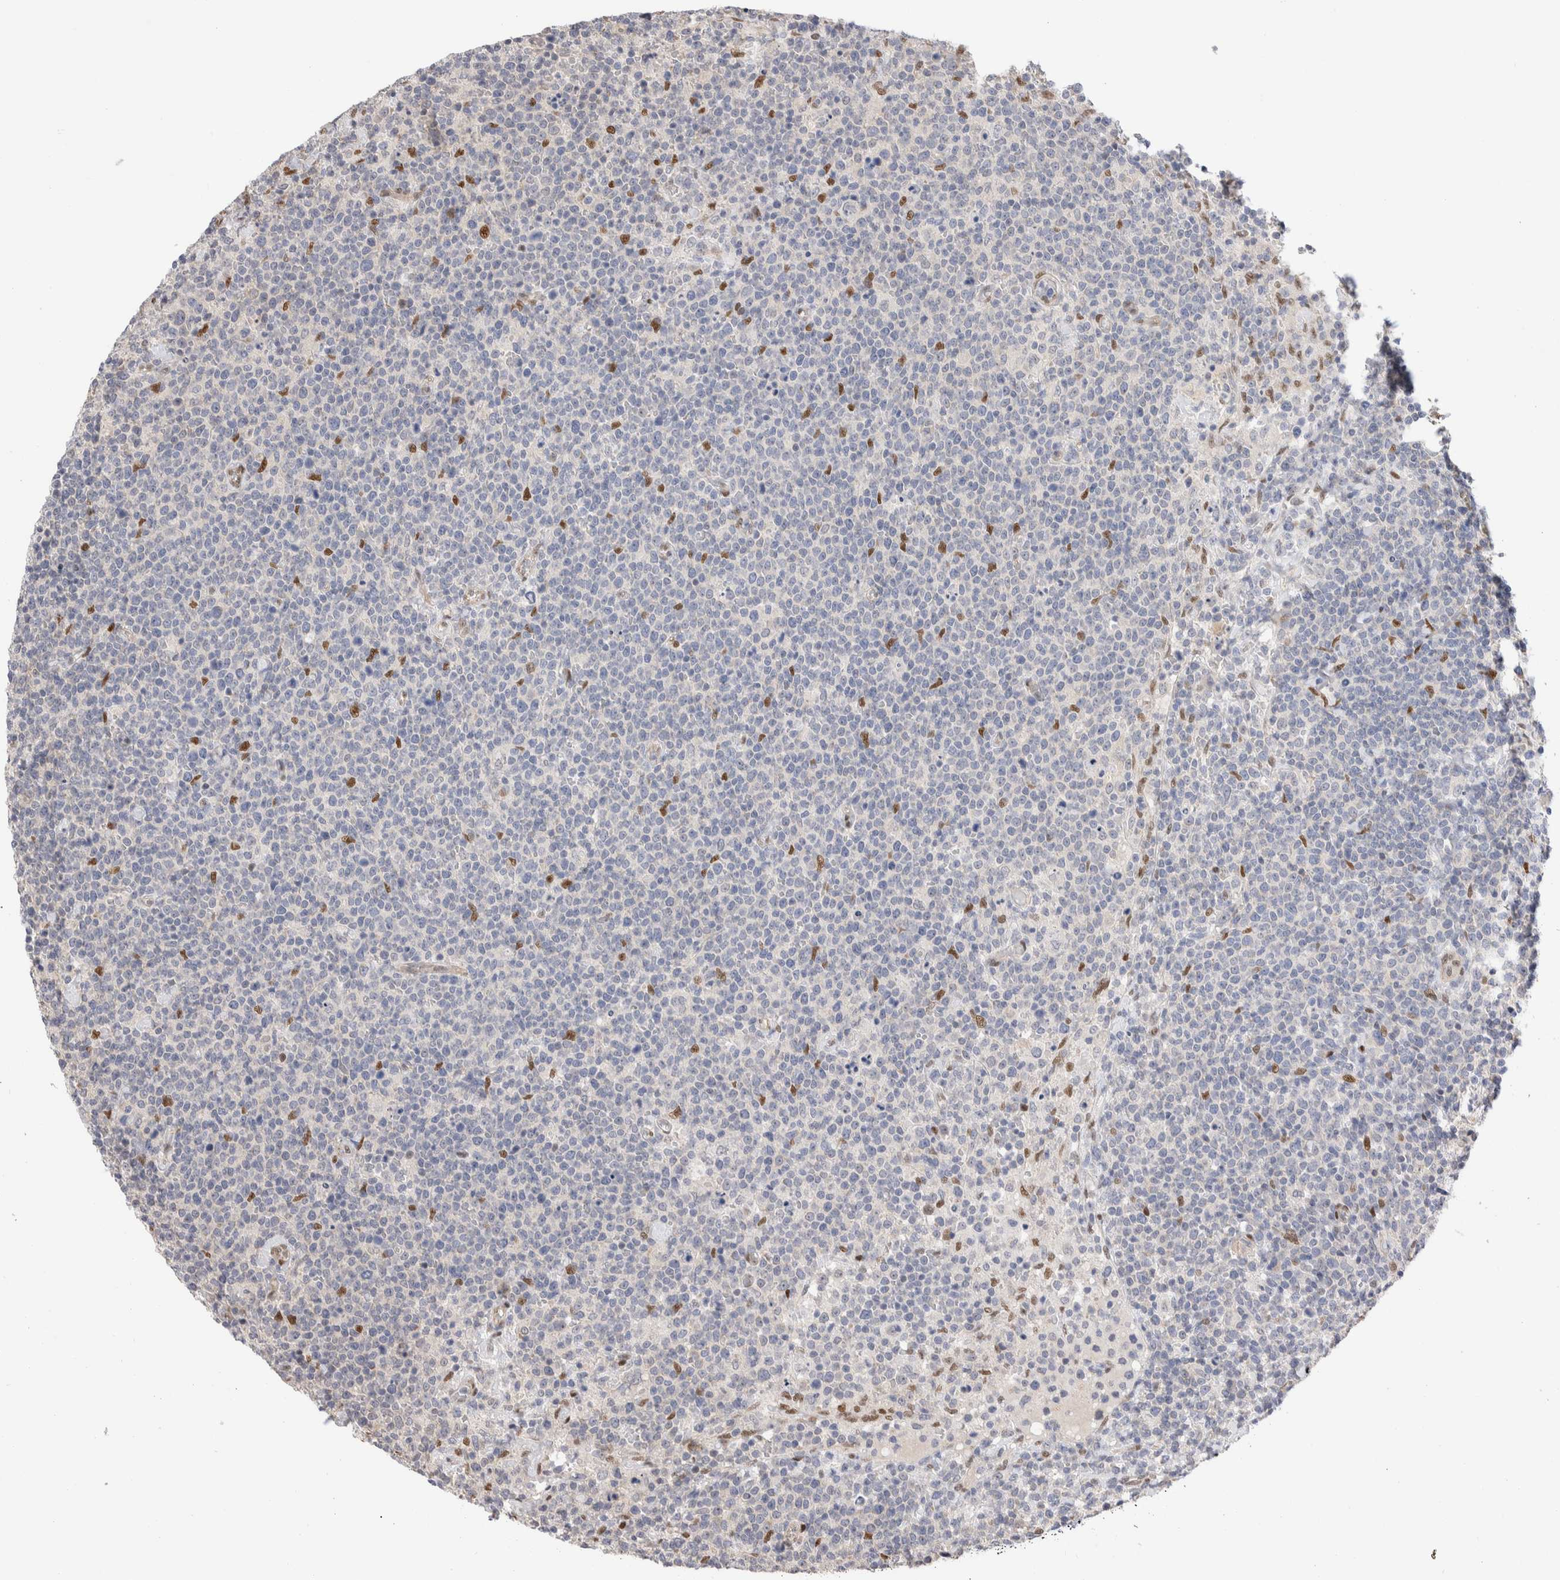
{"staining": {"intensity": "negative", "quantity": "none", "location": "none"}, "tissue": "lymphoma", "cell_type": "Tumor cells", "image_type": "cancer", "snomed": [{"axis": "morphology", "description": "Malignant lymphoma, non-Hodgkin's type, High grade"}, {"axis": "topography", "description": "Lymph node"}], "caption": "This is a photomicrograph of immunohistochemistry (IHC) staining of malignant lymphoma, non-Hodgkin's type (high-grade), which shows no positivity in tumor cells.", "gene": "NSMAF", "patient": {"sex": "male", "age": 61}}